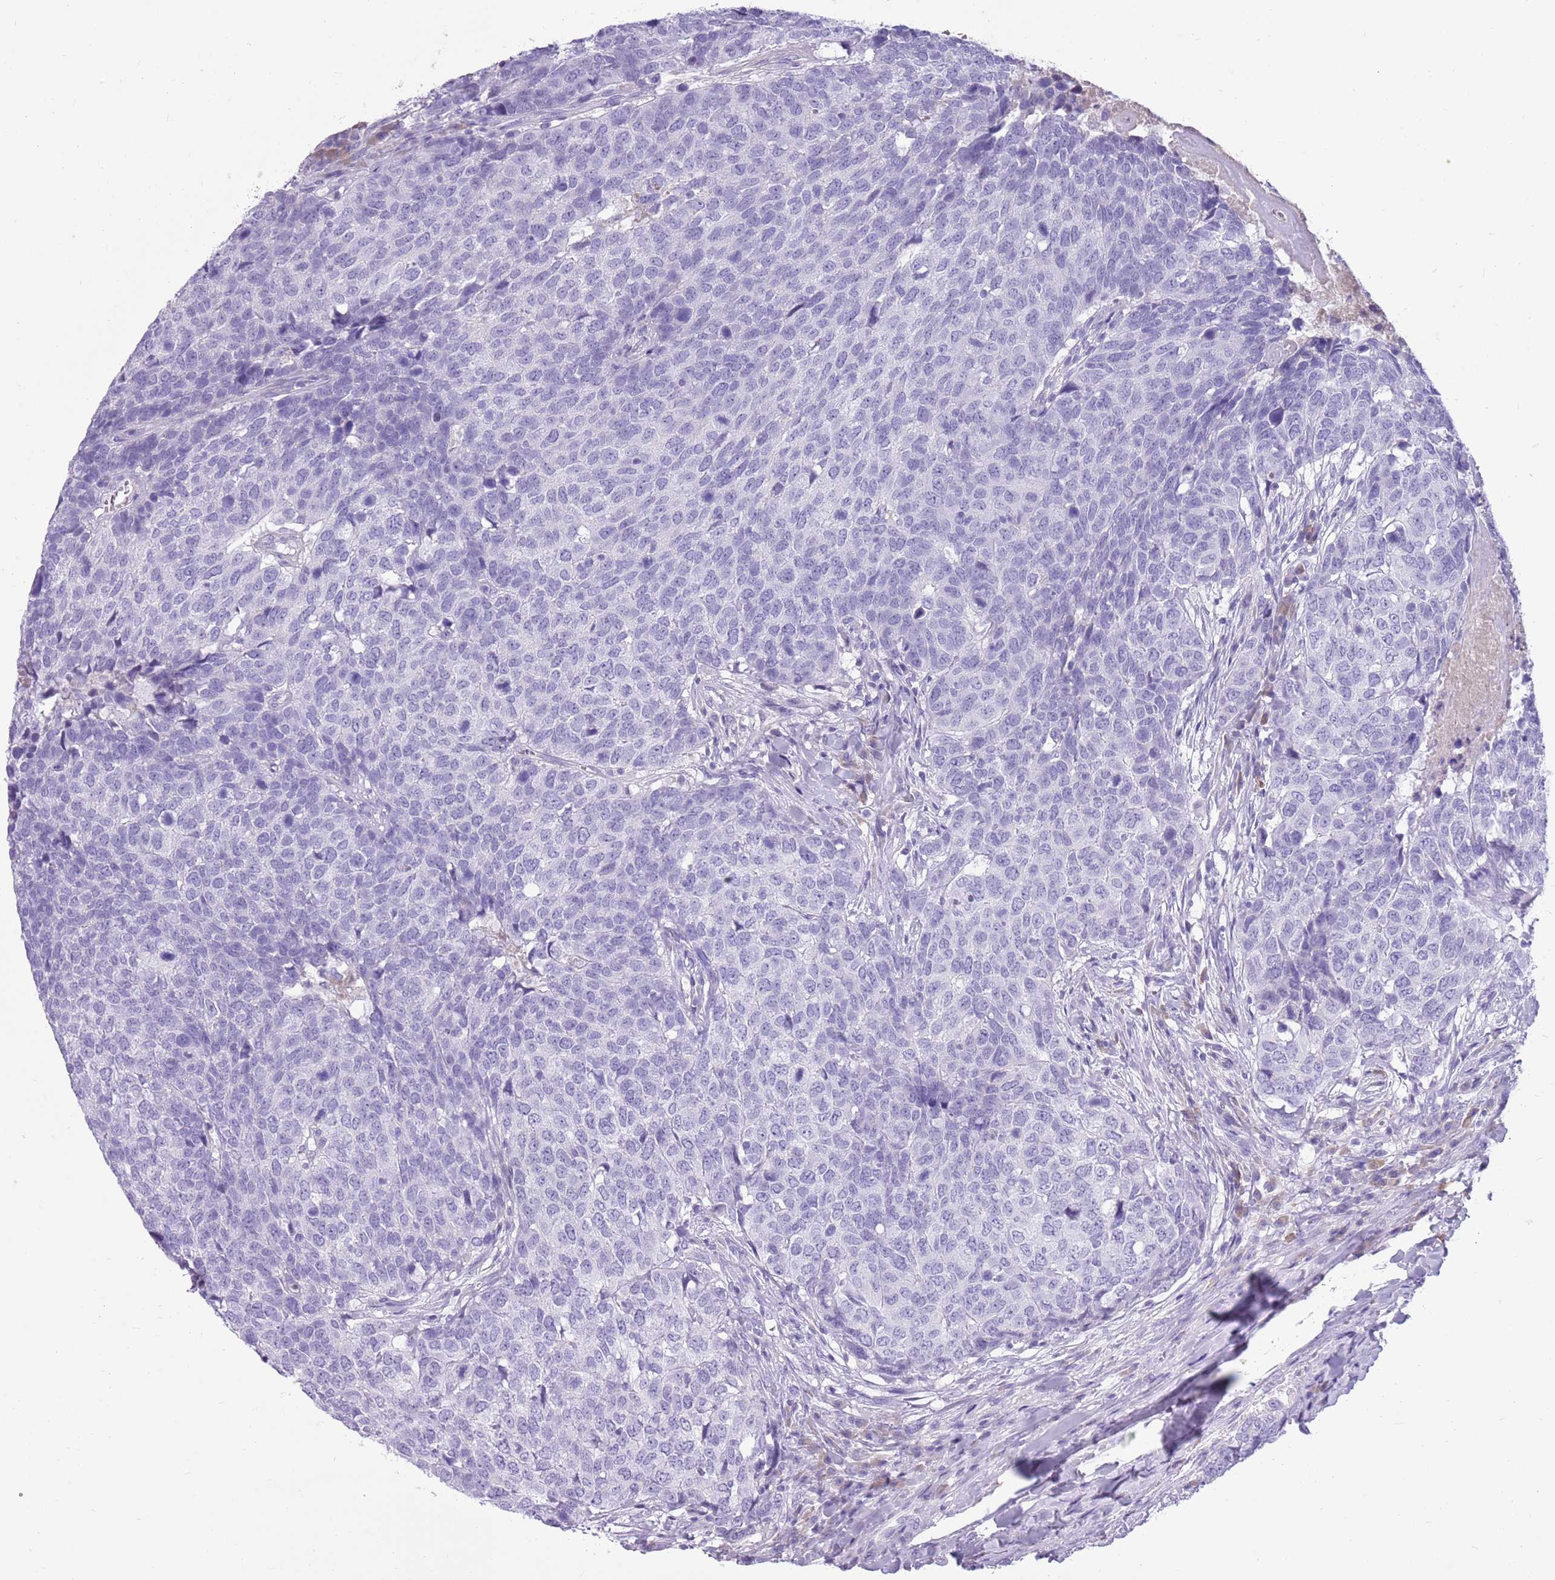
{"staining": {"intensity": "negative", "quantity": "none", "location": "none"}, "tissue": "head and neck cancer", "cell_type": "Tumor cells", "image_type": "cancer", "snomed": [{"axis": "morphology", "description": "Normal tissue, NOS"}, {"axis": "morphology", "description": "Squamous cell carcinoma, NOS"}, {"axis": "topography", "description": "Skeletal muscle"}, {"axis": "topography", "description": "Vascular tissue"}, {"axis": "topography", "description": "Peripheral nerve tissue"}, {"axis": "topography", "description": "Head-Neck"}], "caption": "Image shows no significant protein positivity in tumor cells of head and neck squamous cell carcinoma.", "gene": "ZNF425", "patient": {"sex": "male", "age": 66}}